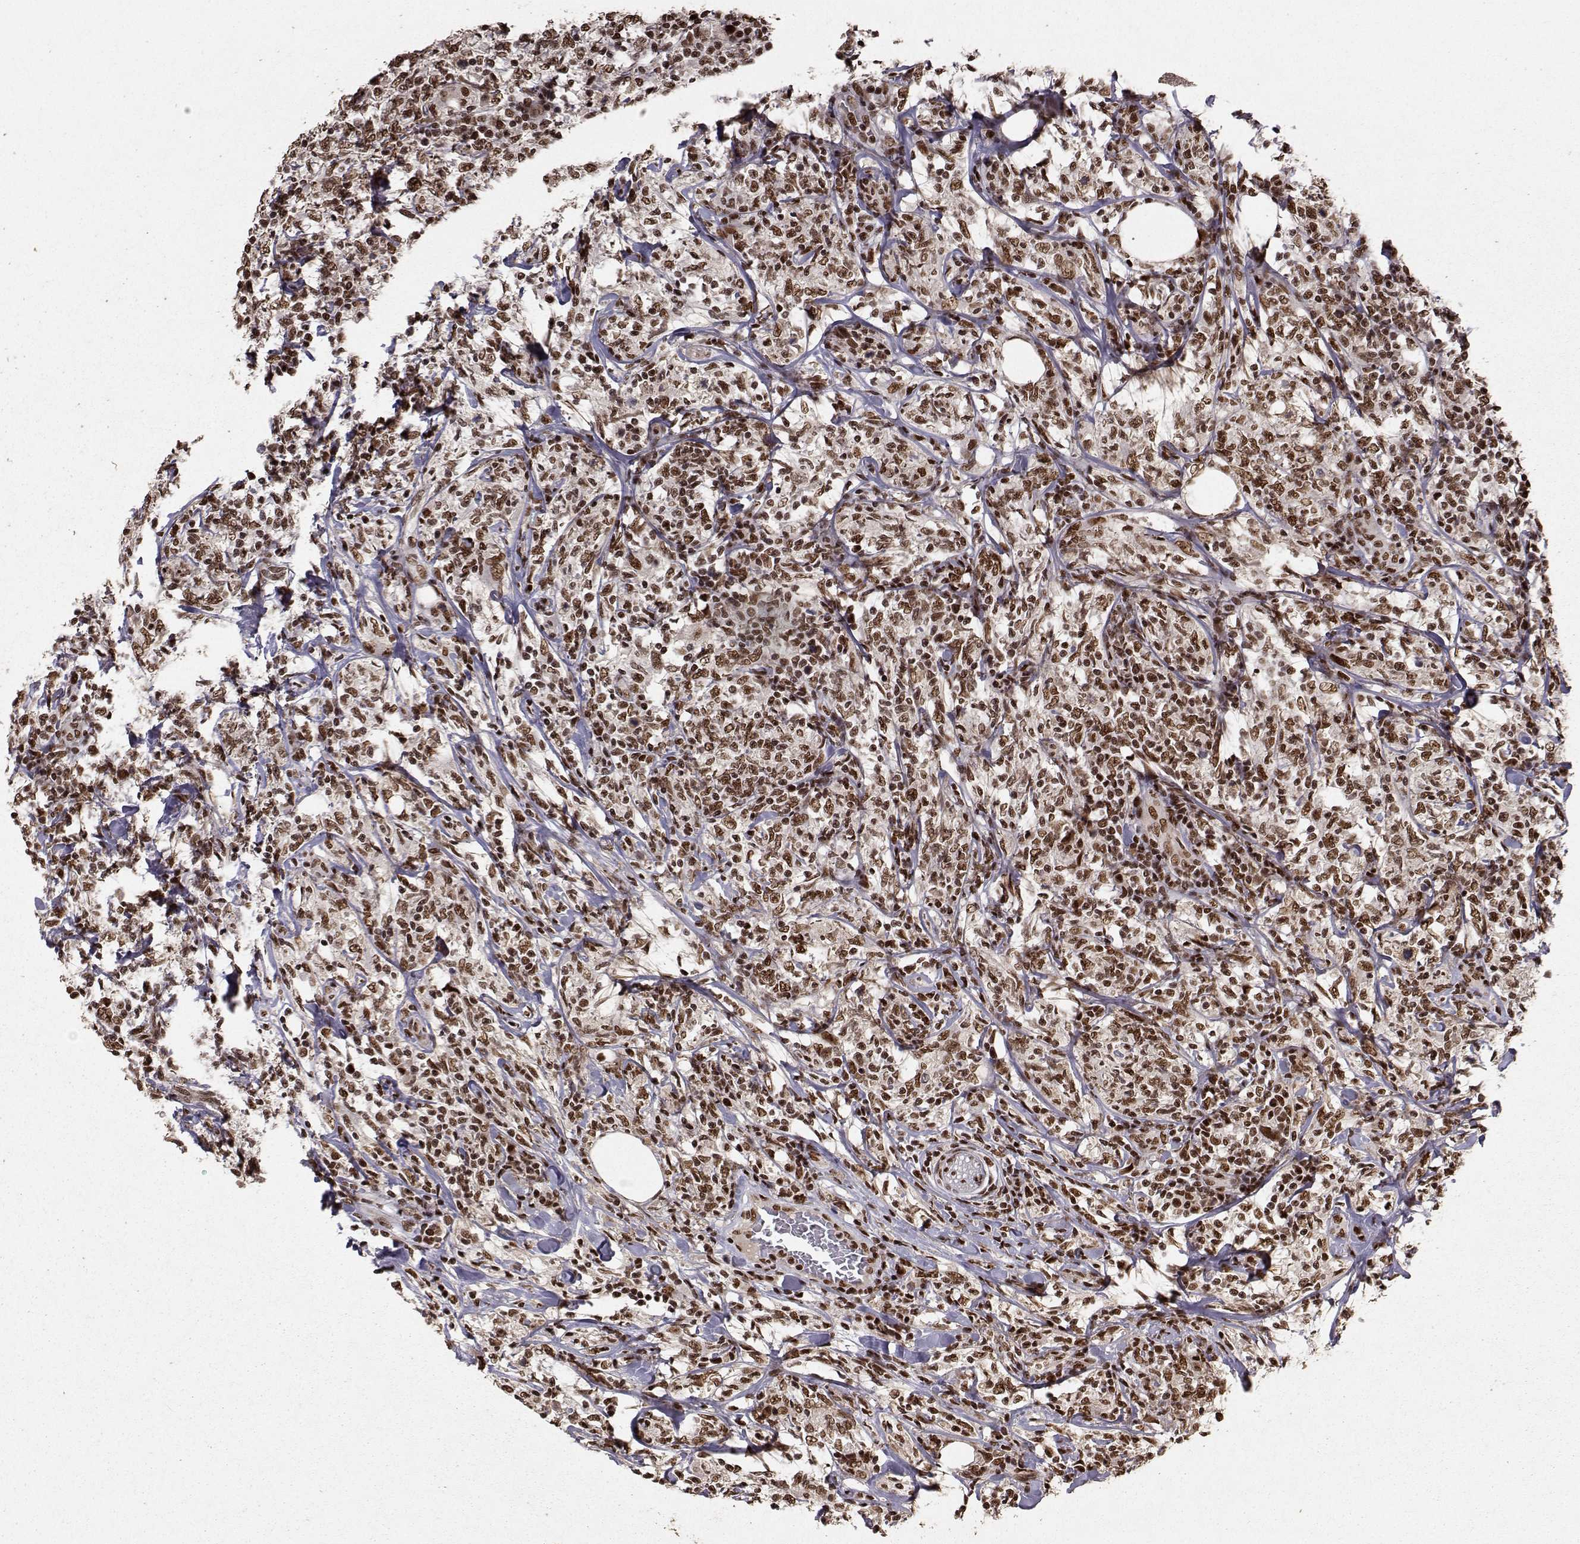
{"staining": {"intensity": "strong", "quantity": ">75%", "location": "nuclear"}, "tissue": "lymphoma", "cell_type": "Tumor cells", "image_type": "cancer", "snomed": [{"axis": "morphology", "description": "Malignant lymphoma, non-Hodgkin's type, High grade"}, {"axis": "topography", "description": "Lymph node"}], "caption": "Human lymphoma stained with a protein marker displays strong staining in tumor cells.", "gene": "SF1", "patient": {"sex": "female", "age": 84}}